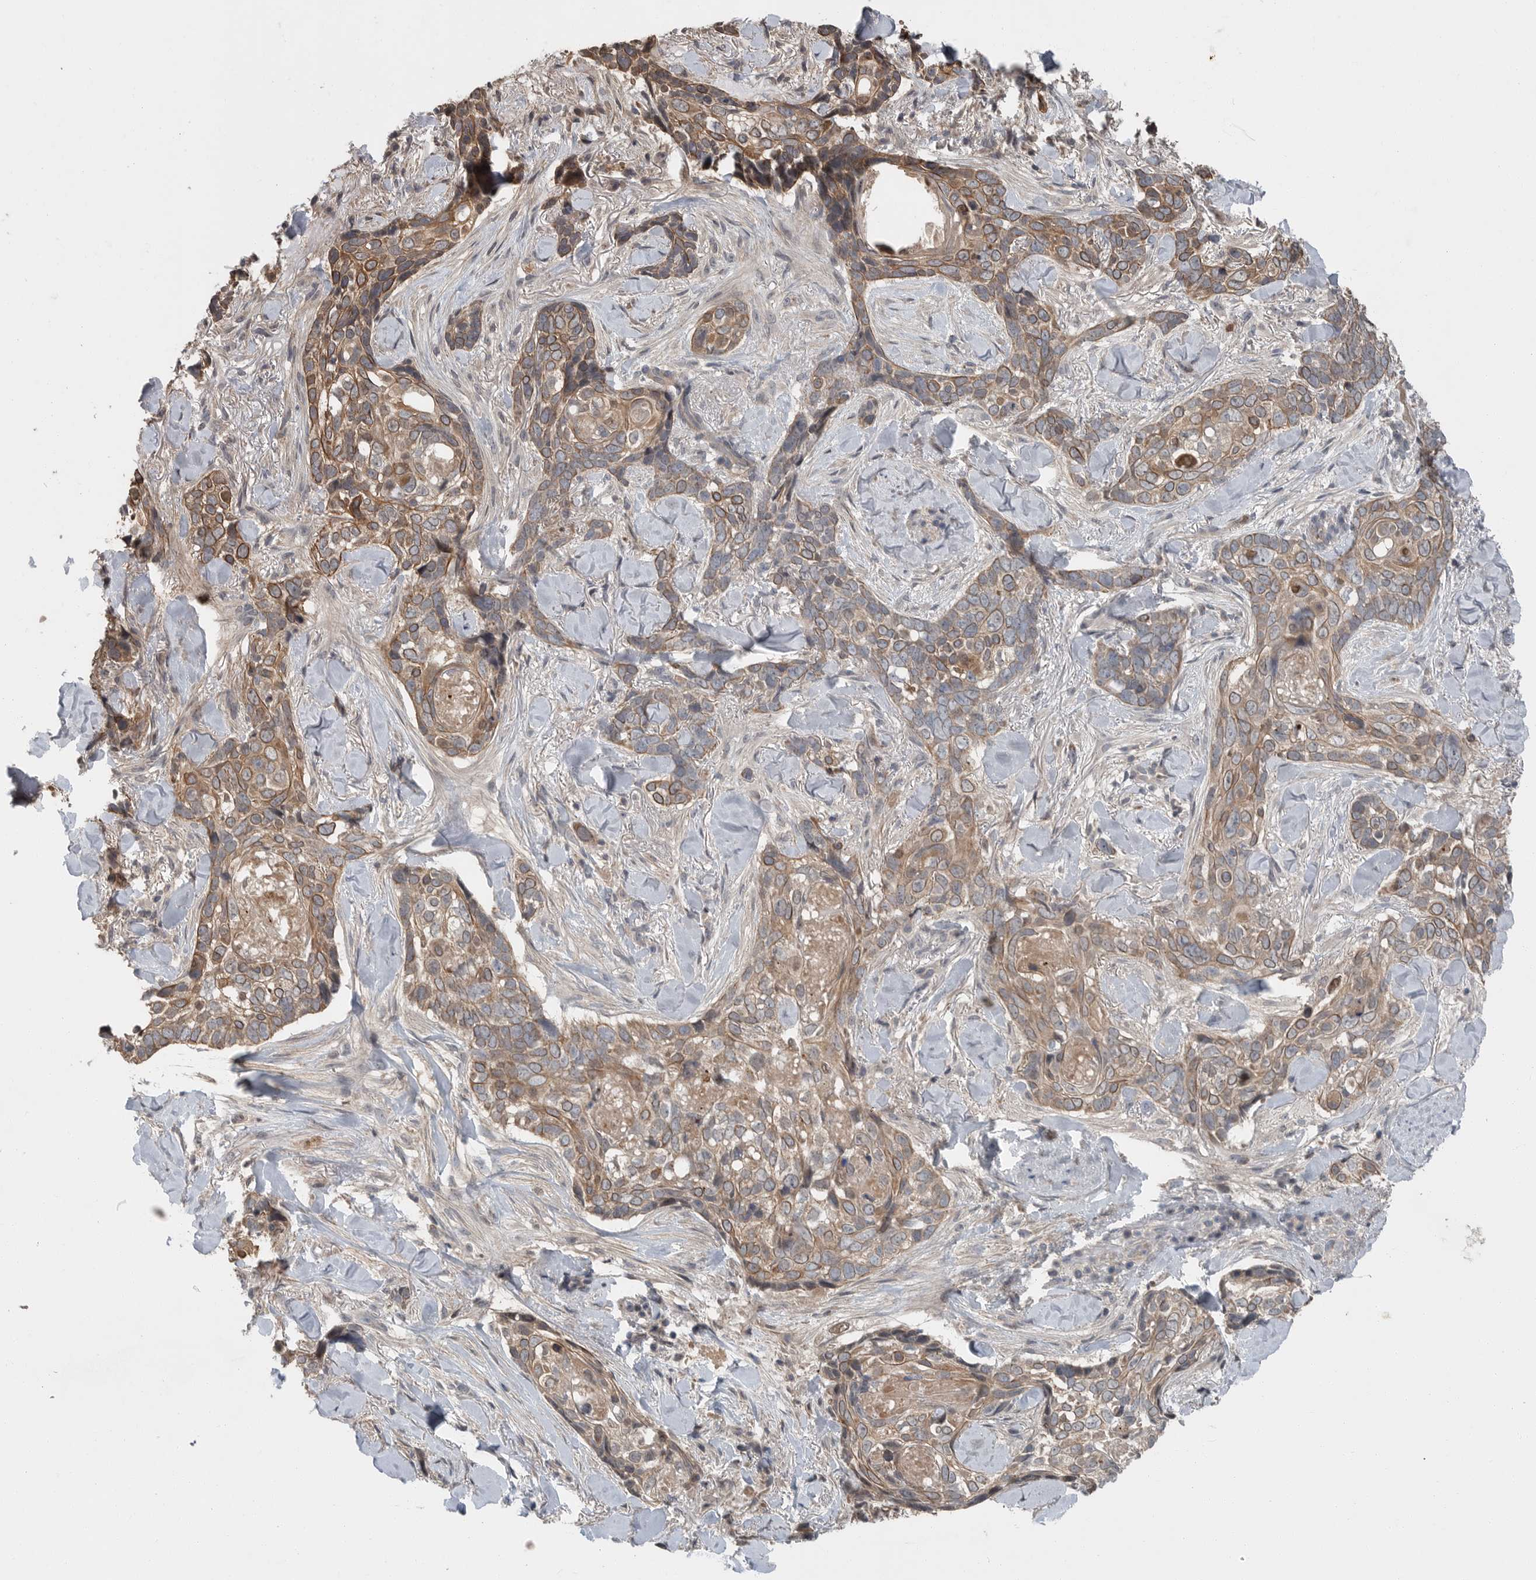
{"staining": {"intensity": "moderate", "quantity": ">75%", "location": "cytoplasmic/membranous"}, "tissue": "skin cancer", "cell_type": "Tumor cells", "image_type": "cancer", "snomed": [{"axis": "morphology", "description": "Basal cell carcinoma"}, {"axis": "topography", "description": "Skin"}], "caption": "A micrograph of human skin cancer (basal cell carcinoma) stained for a protein reveals moderate cytoplasmic/membranous brown staining in tumor cells.", "gene": "SCP2", "patient": {"sex": "female", "age": 82}}